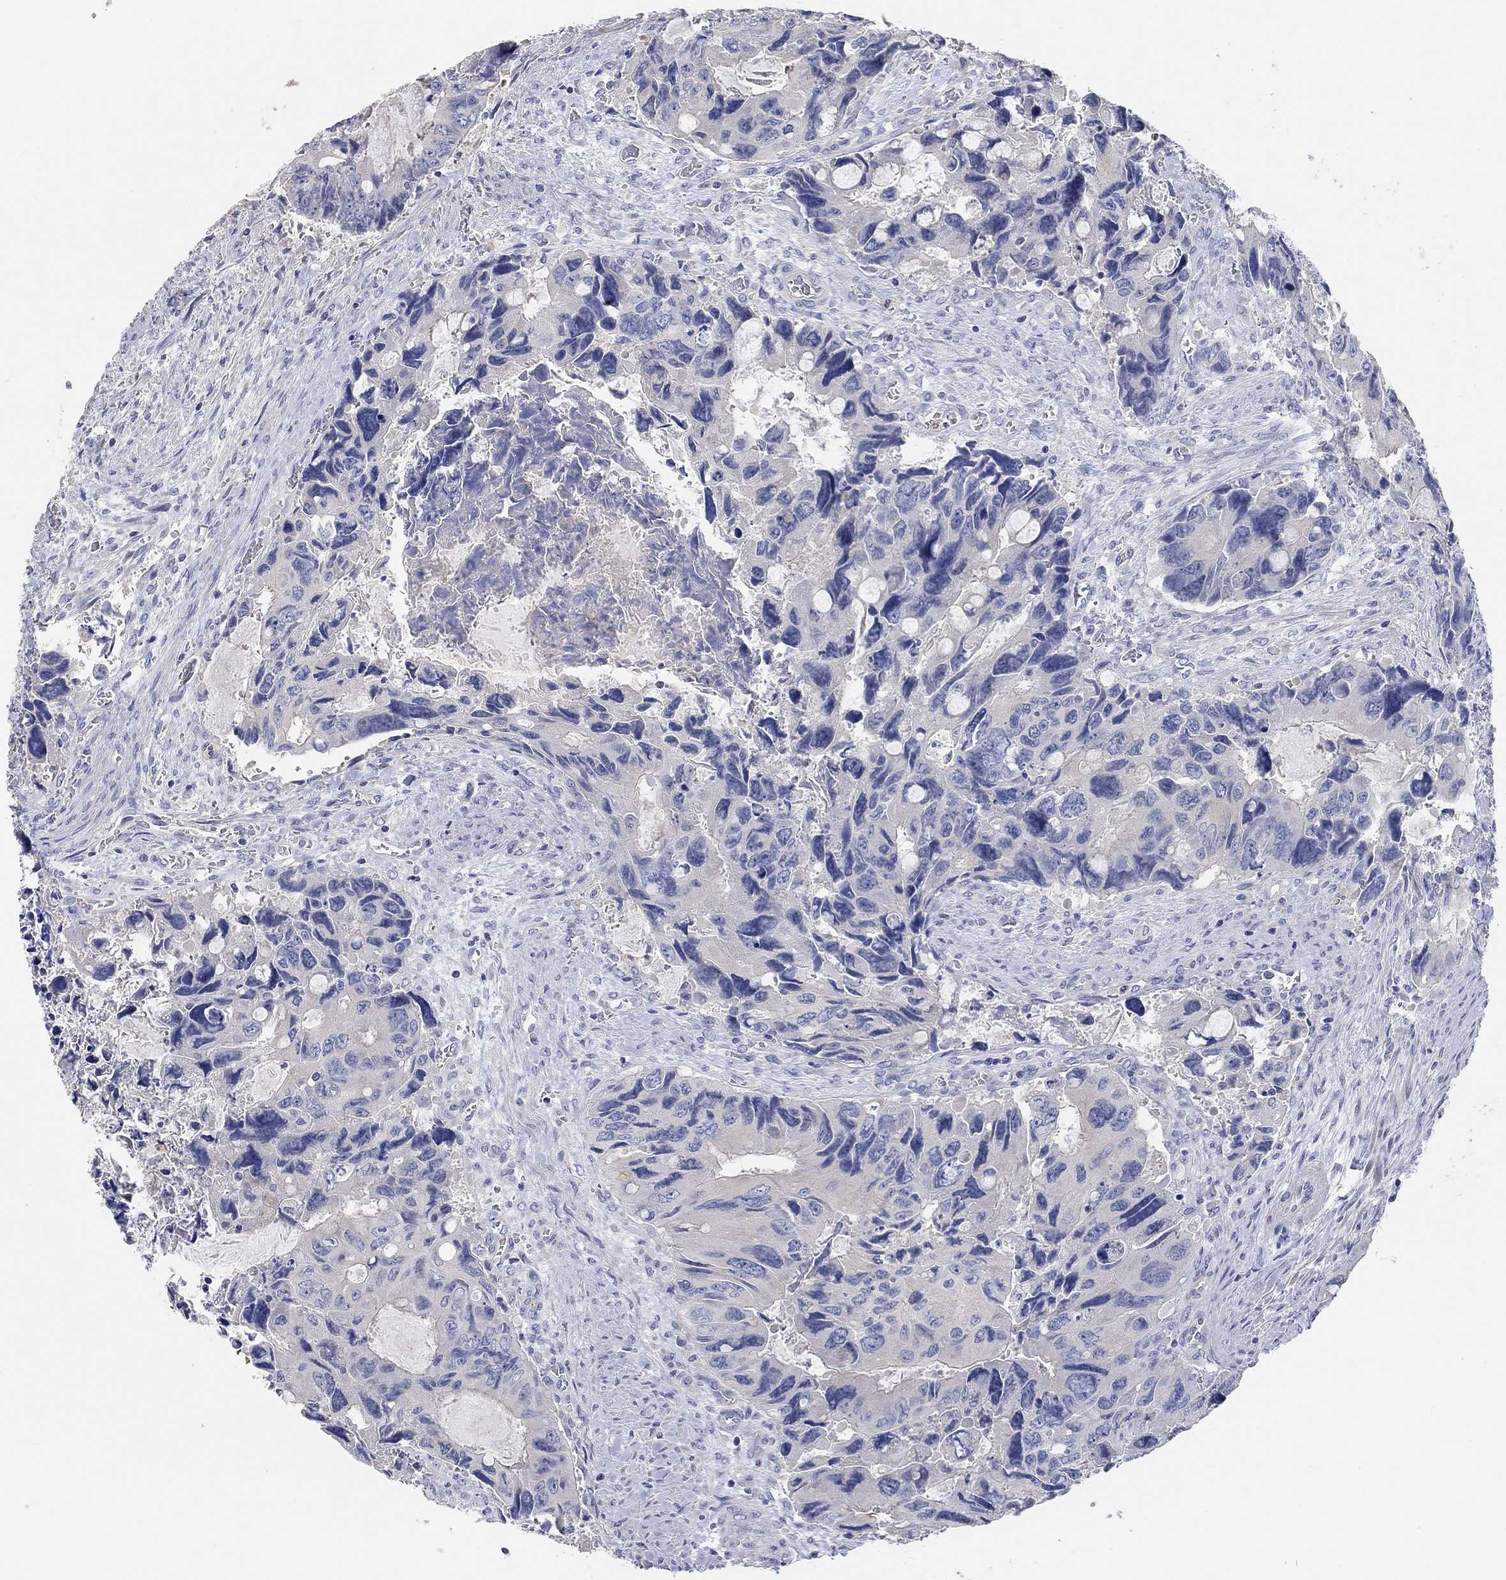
{"staining": {"intensity": "negative", "quantity": "none", "location": "none"}, "tissue": "colorectal cancer", "cell_type": "Tumor cells", "image_type": "cancer", "snomed": [{"axis": "morphology", "description": "Adenocarcinoma, NOS"}, {"axis": "topography", "description": "Rectum"}], "caption": "This is an IHC photomicrograph of colorectal adenocarcinoma. There is no staining in tumor cells.", "gene": "NLRP14", "patient": {"sex": "male", "age": 62}}